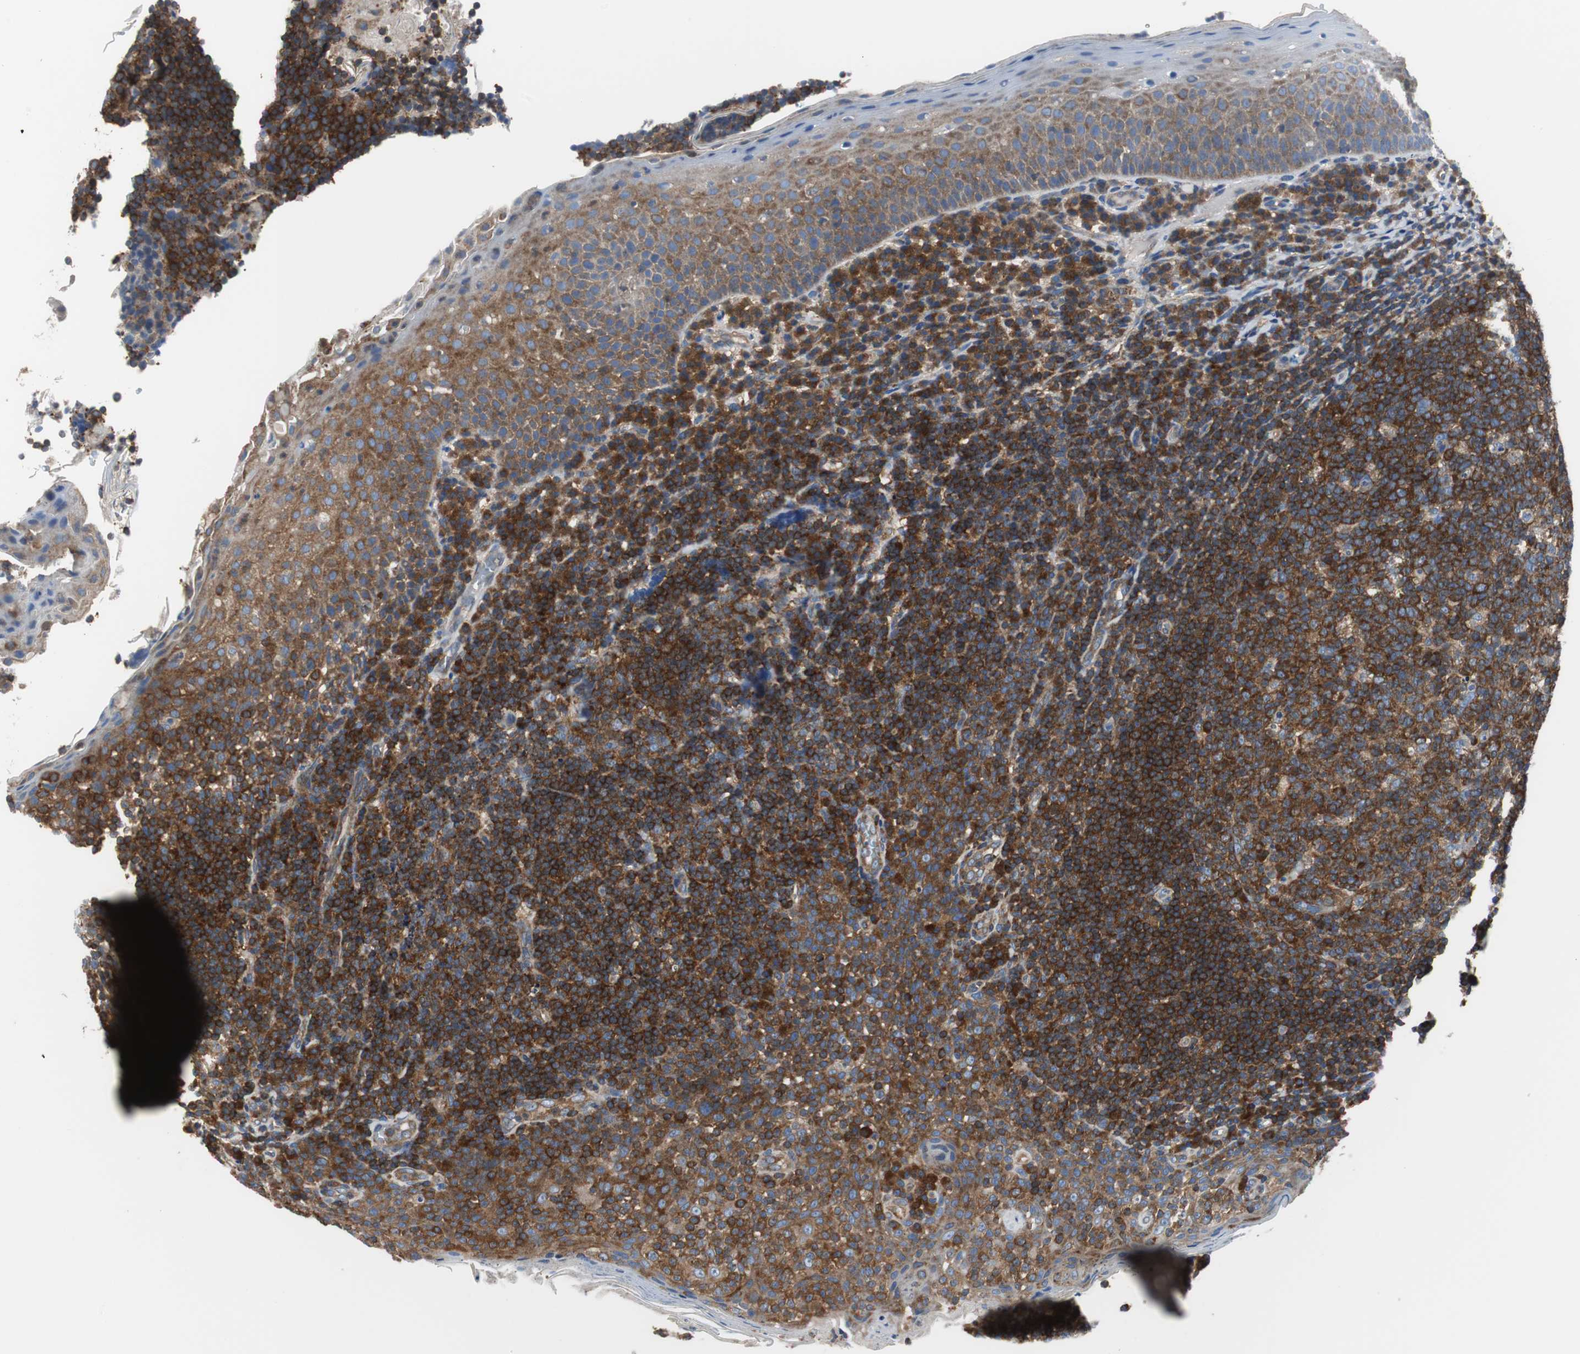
{"staining": {"intensity": "strong", "quantity": ">75%", "location": "cytoplasmic/membranous"}, "tissue": "tonsil", "cell_type": "Germinal center cells", "image_type": "normal", "snomed": [{"axis": "morphology", "description": "Normal tissue, NOS"}, {"axis": "topography", "description": "Tonsil"}], "caption": "Immunohistochemical staining of normal human tonsil shows >75% levels of strong cytoplasmic/membranous protein staining in approximately >75% of germinal center cells. (Stains: DAB in brown, nuclei in blue, Microscopy: brightfield microscopy at high magnification).", "gene": "BRAF", "patient": {"sex": "male", "age": 17}}